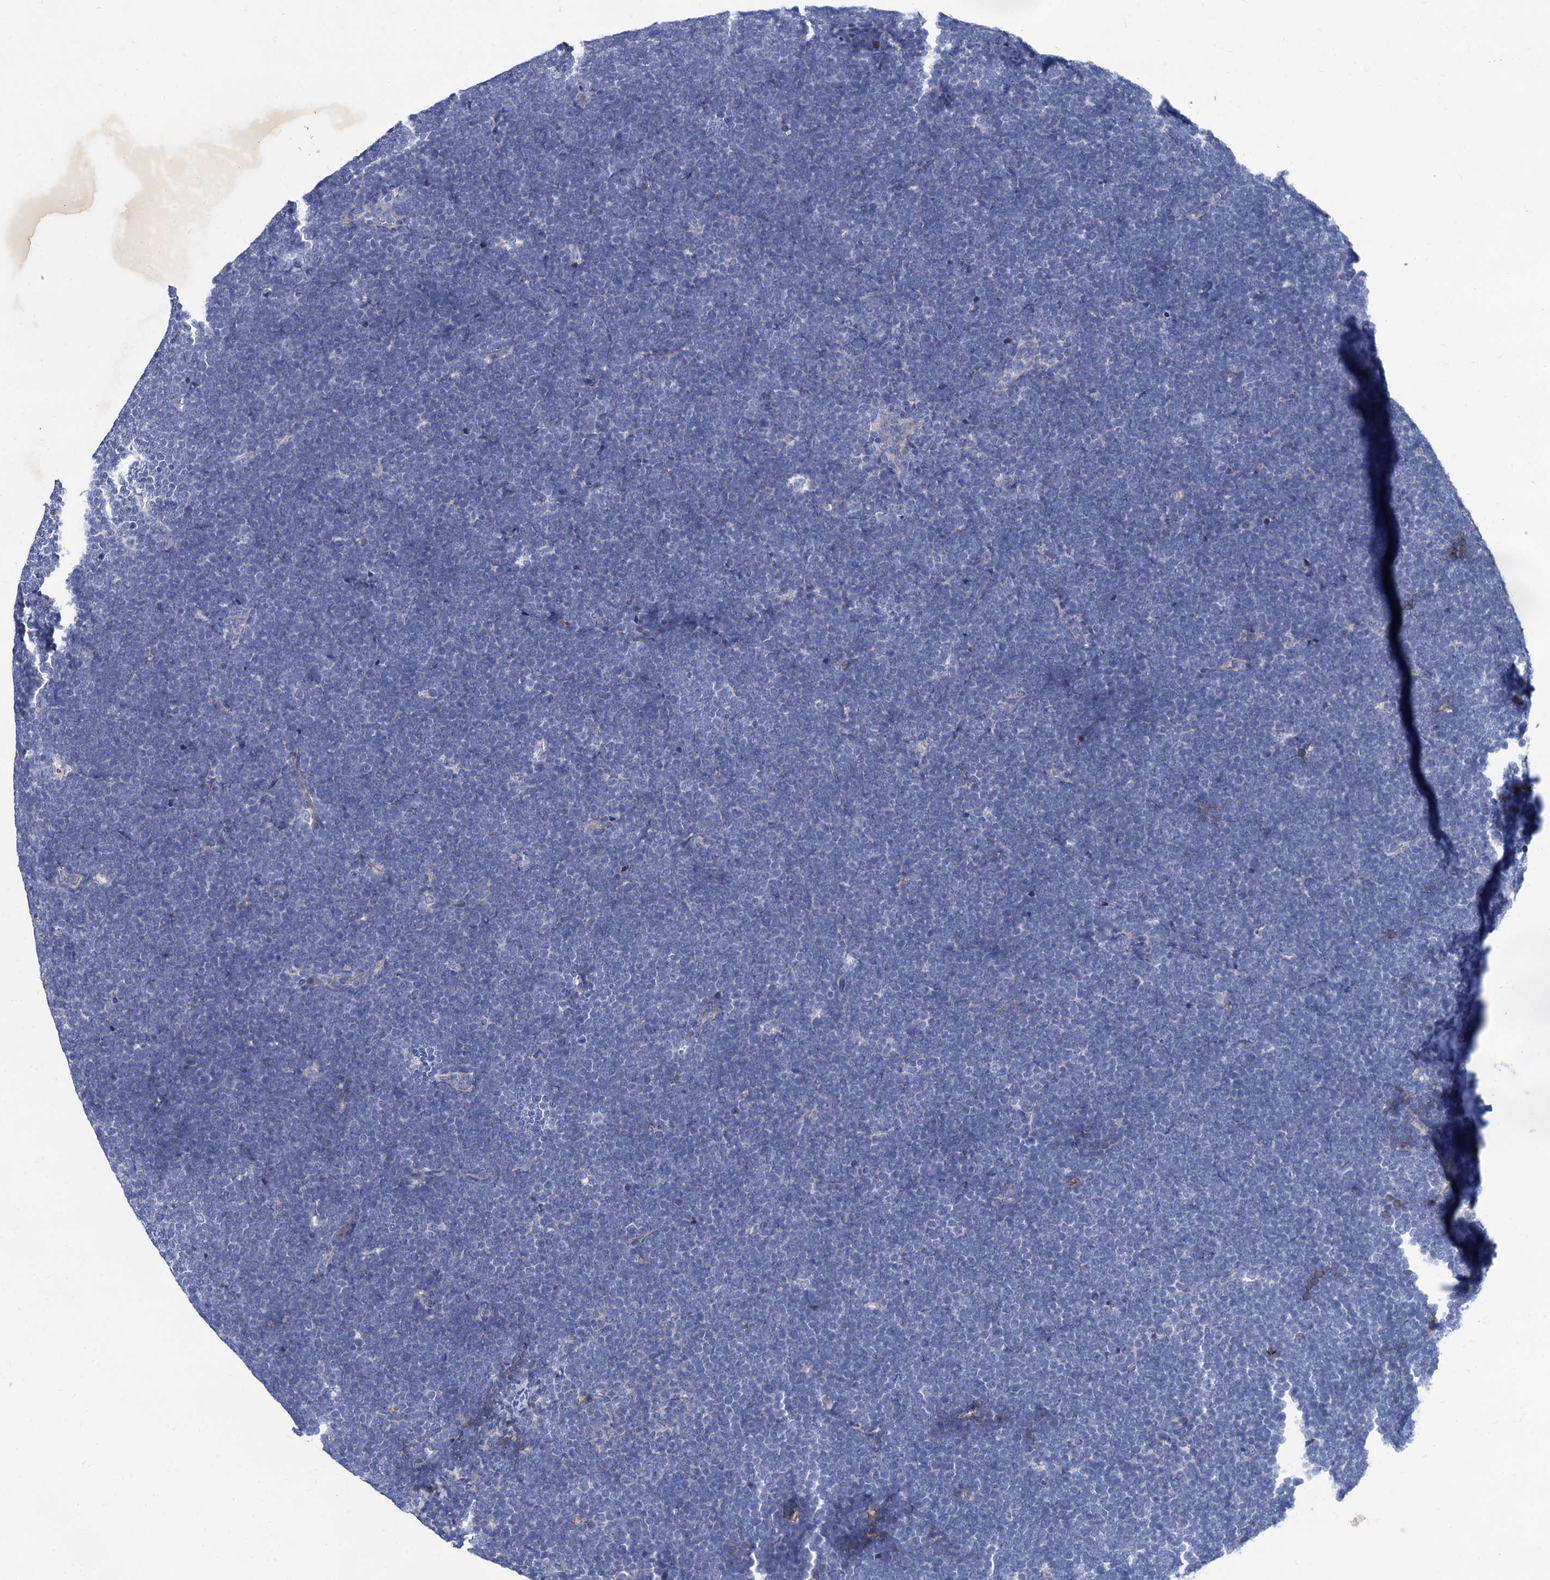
{"staining": {"intensity": "negative", "quantity": "none", "location": "none"}, "tissue": "lymphoma", "cell_type": "Tumor cells", "image_type": "cancer", "snomed": [{"axis": "morphology", "description": "Malignant lymphoma, non-Hodgkin's type, High grade"}, {"axis": "topography", "description": "Lymph node"}], "caption": "A micrograph of malignant lymphoma, non-Hodgkin's type (high-grade) stained for a protein reveals no brown staining in tumor cells.", "gene": "TMEM72", "patient": {"sex": "male", "age": 13}}